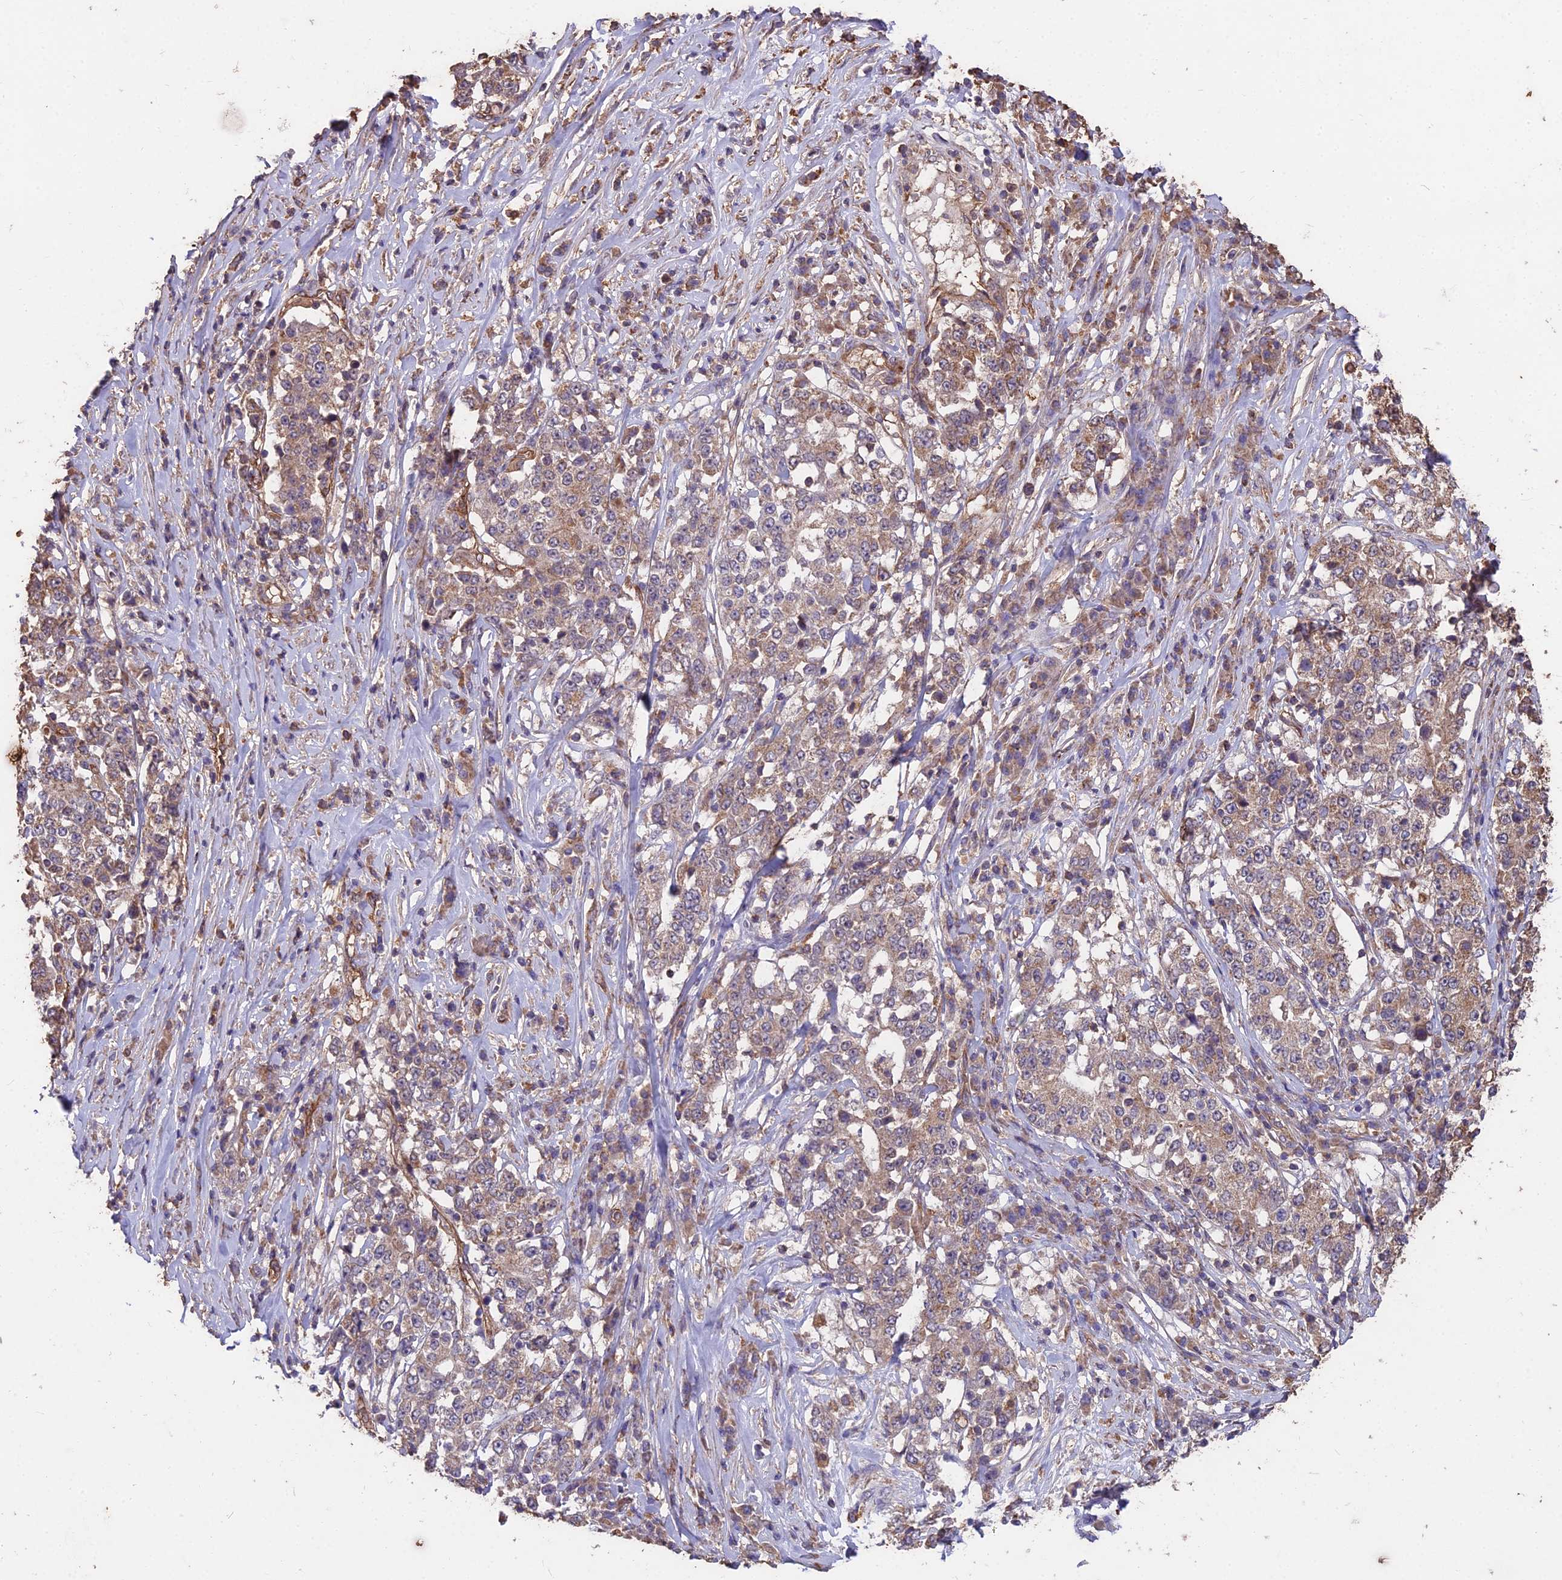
{"staining": {"intensity": "moderate", "quantity": ">75%", "location": "cytoplasmic/membranous"}, "tissue": "stomach cancer", "cell_type": "Tumor cells", "image_type": "cancer", "snomed": [{"axis": "morphology", "description": "Adenocarcinoma, NOS"}, {"axis": "topography", "description": "Stomach"}], "caption": "DAB immunohistochemical staining of human stomach cancer (adenocarcinoma) demonstrates moderate cytoplasmic/membranous protein expression in about >75% of tumor cells. (Brightfield microscopy of DAB IHC at high magnification).", "gene": "CEMIP2", "patient": {"sex": "male", "age": 59}}